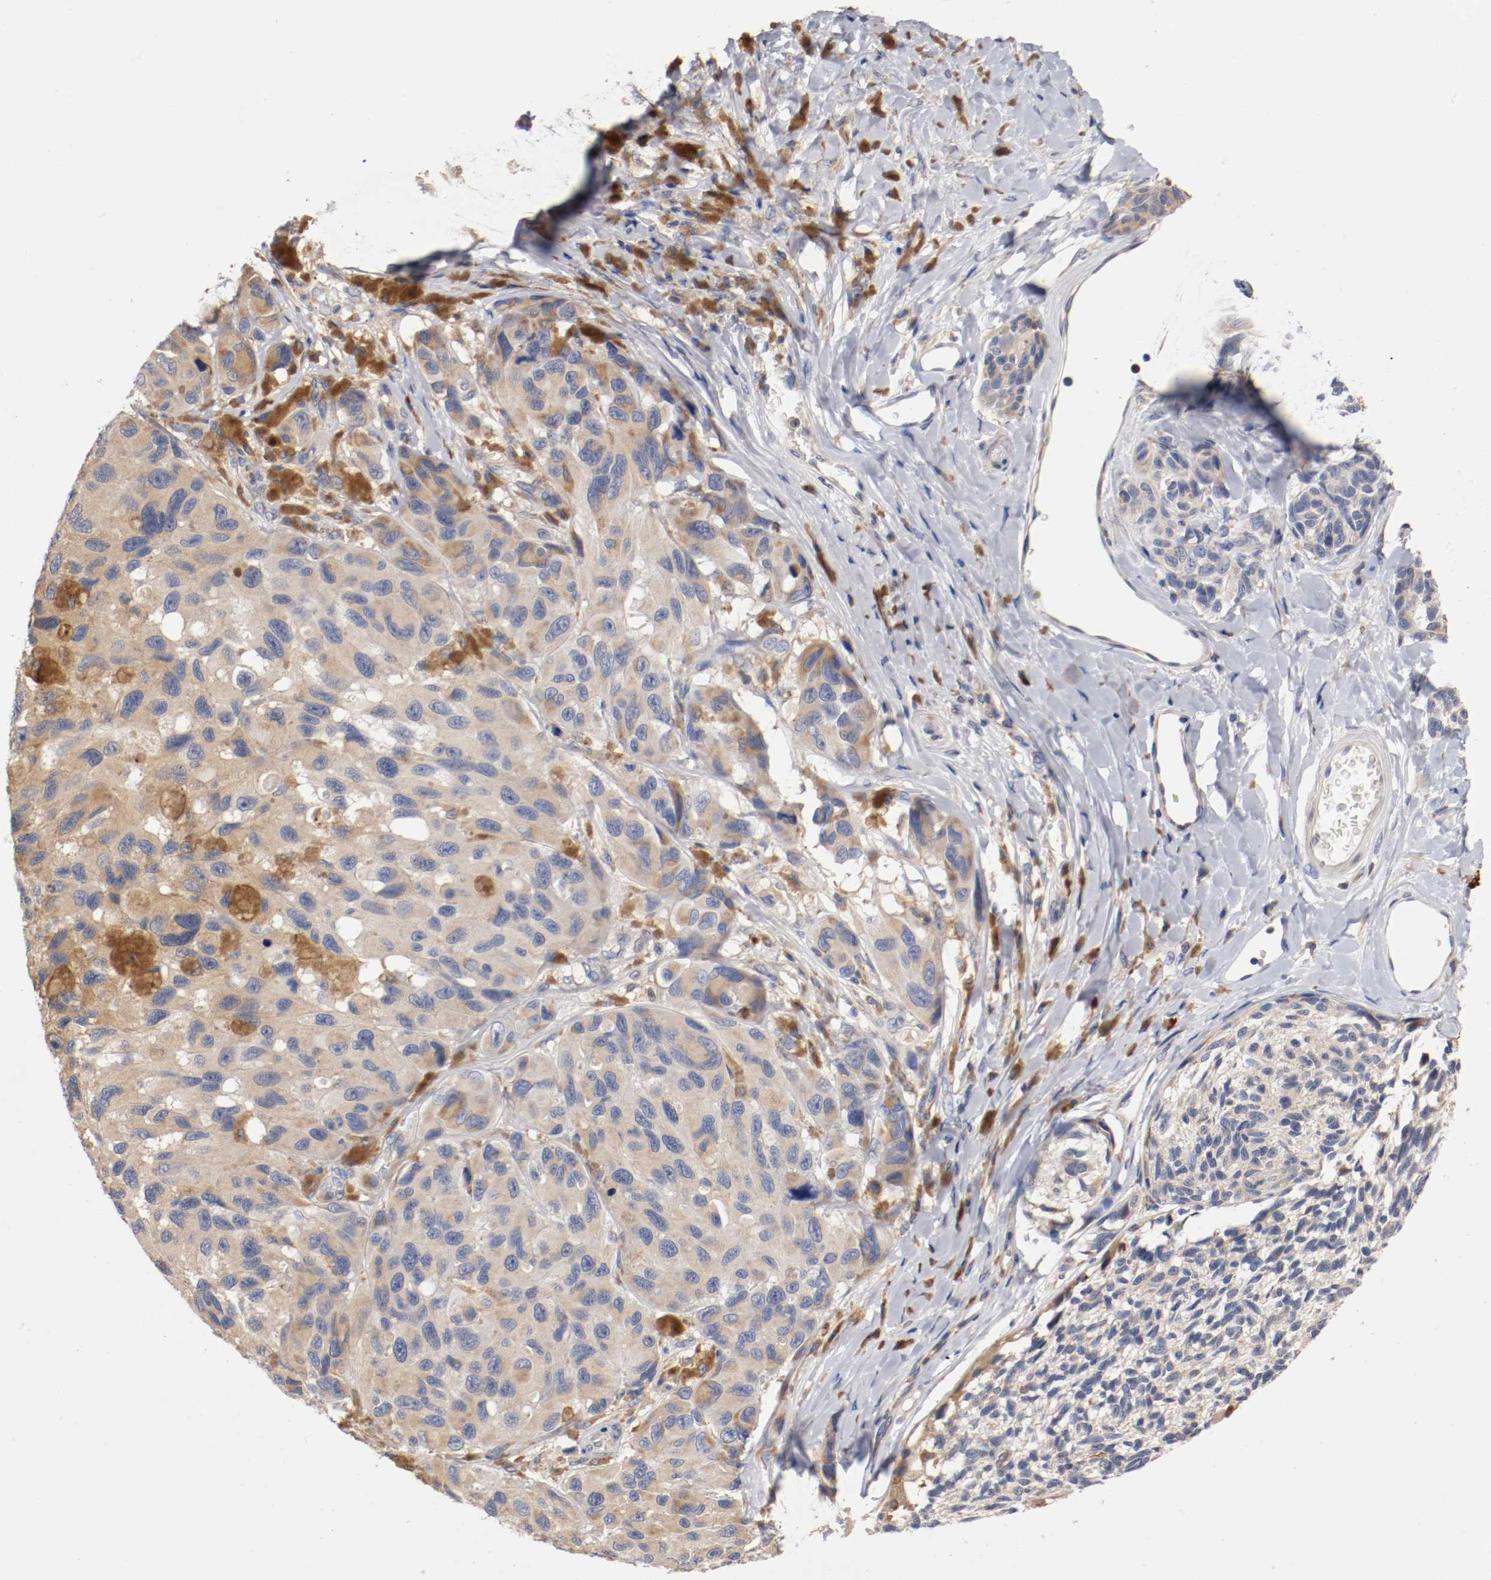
{"staining": {"intensity": "moderate", "quantity": ">75%", "location": "cytoplasmic/membranous"}, "tissue": "melanoma", "cell_type": "Tumor cells", "image_type": "cancer", "snomed": [{"axis": "morphology", "description": "Malignant melanoma, NOS"}, {"axis": "topography", "description": "Skin"}], "caption": "Human malignant melanoma stained with a protein marker shows moderate staining in tumor cells.", "gene": "TNFSF13", "patient": {"sex": "female", "age": 73}}